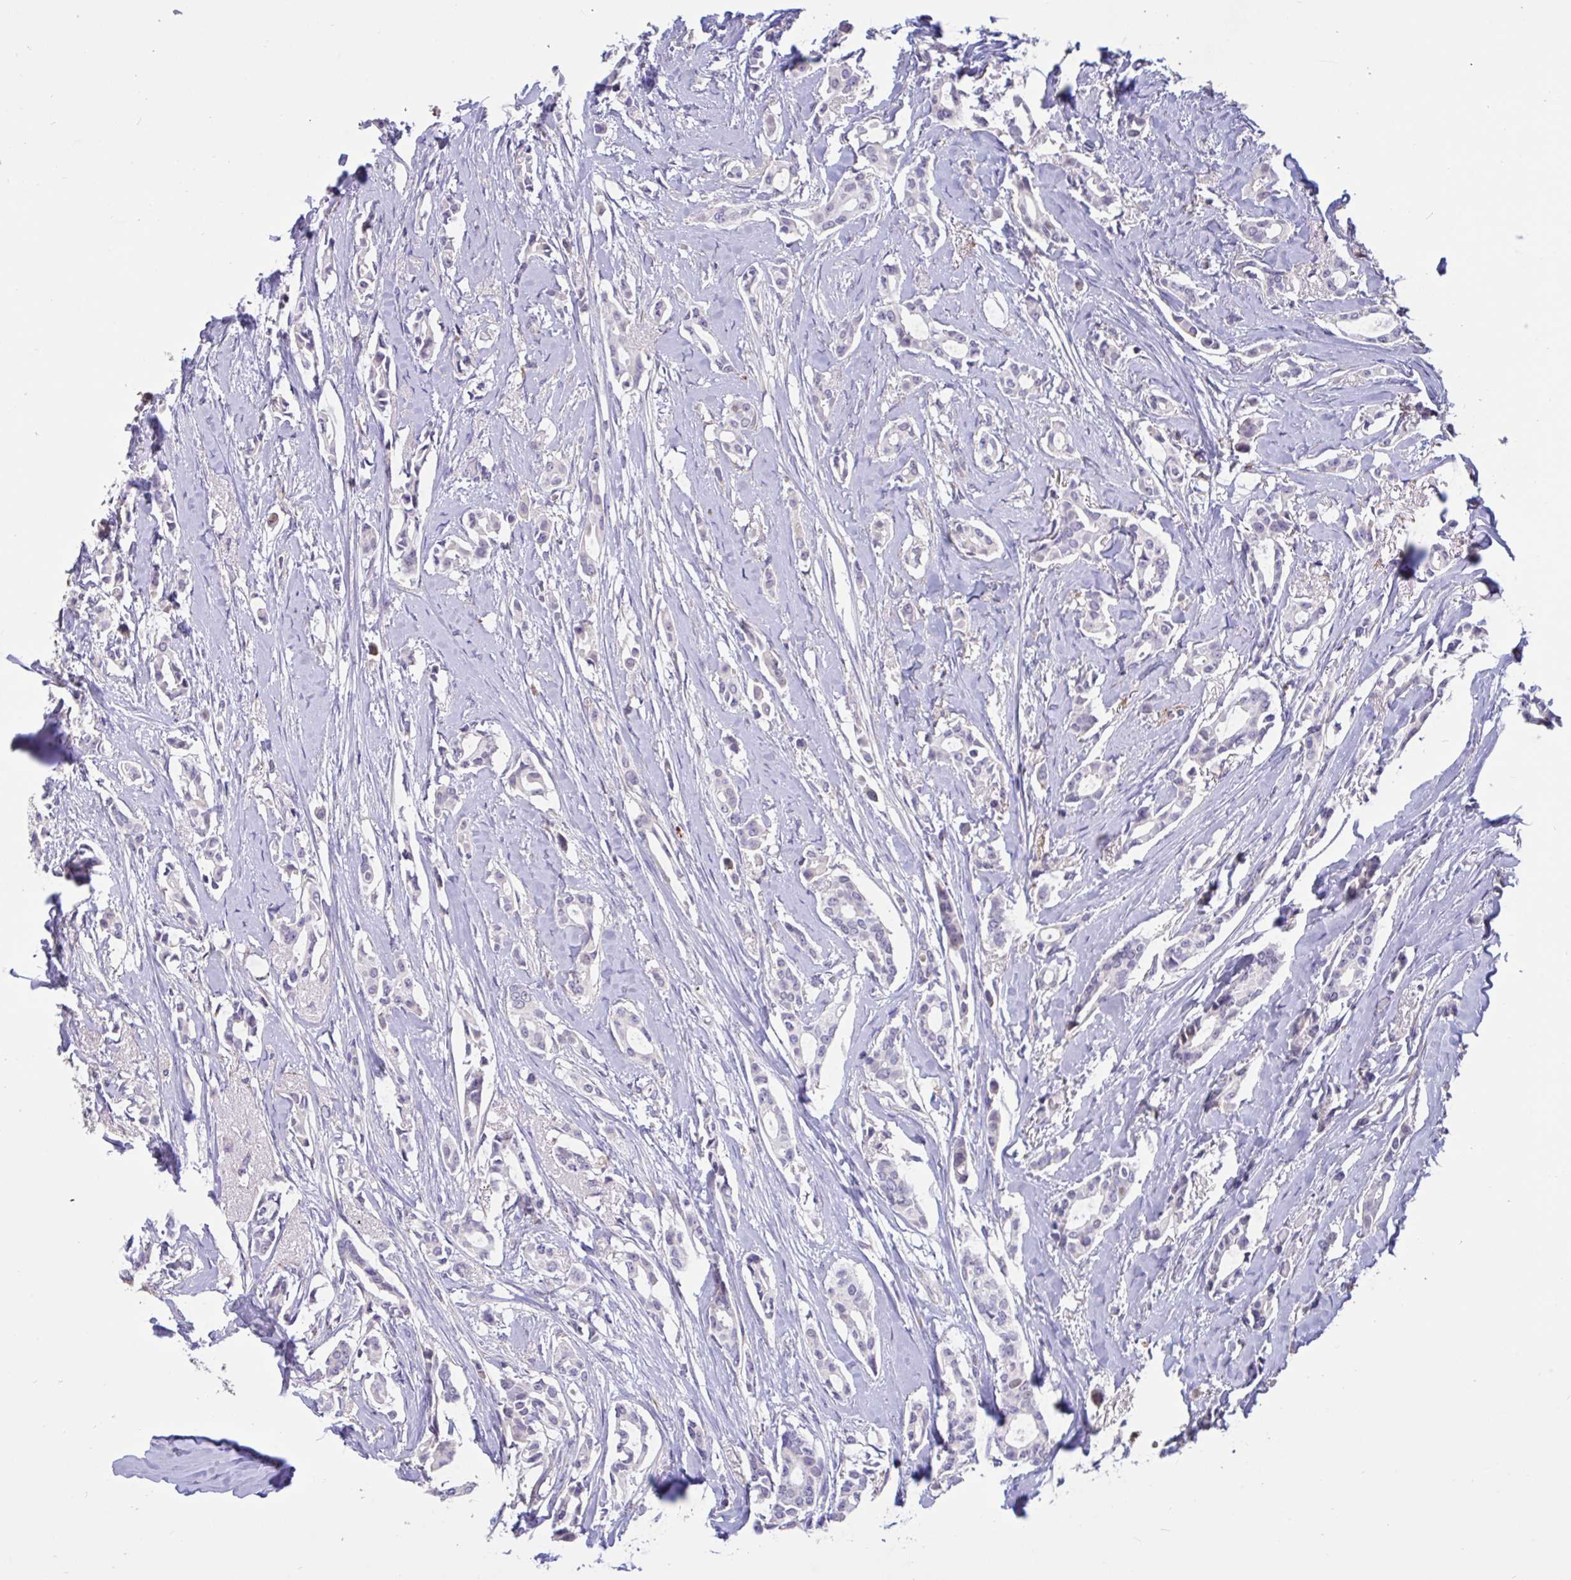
{"staining": {"intensity": "negative", "quantity": "none", "location": "none"}, "tissue": "breast cancer", "cell_type": "Tumor cells", "image_type": "cancer", "snomed": [{"axis": "morphology", "description": "Duct carcinoma"}, {"axis": "topography", "description": "Breast"}], "caption": "High power microscopy image of an IHC micrograph of breast cancer, revealing no significant expression in tumor cells.", "gene": "DDX39A", "patient": {"sex": "female", "age": 64}}